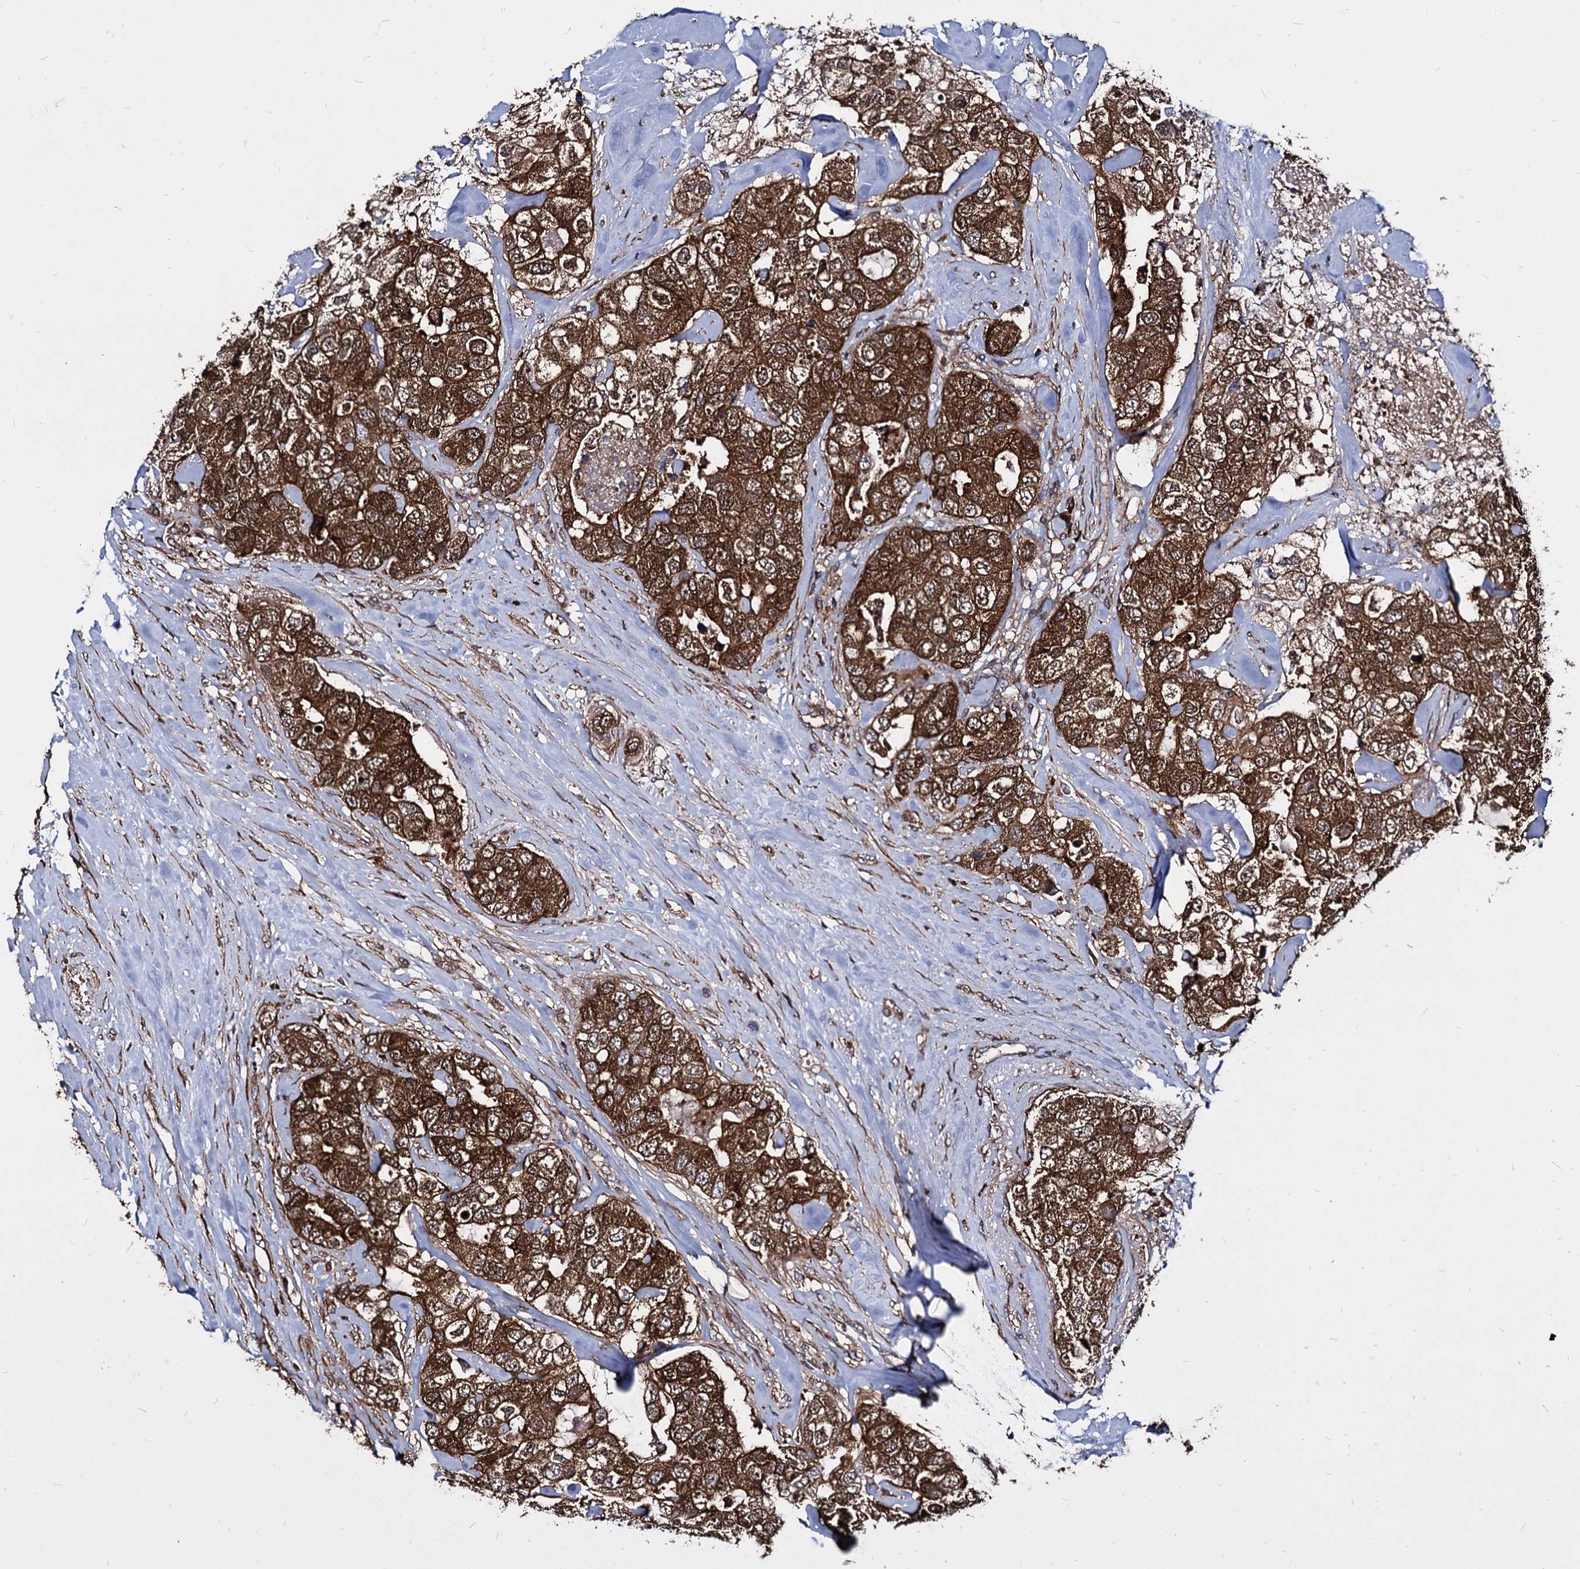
{"staining": {"intensity": "strong", "quantity": ">75%", "location": "cytoplasmic/membranous"}, "tissue": "breast cancer", "cell_type": "Tumor cells", "image_type": "cancer", "snomed": [{"axis": "morphology", "description": "Duct carcinoma"}, {"axis": "topography", "description": "Breast"}], "caption": "Immunohistochemistry image of neoplastic tissue: human breast intraductal carcinoma stained using IHC exhibits high levels of strong protein expression localized specifically in the cytoplasmic/membranous of tumor cells, appearing as a cytoplasmic/membranous brown color.", "gene": "NME1", "patient": {"sex": "female", "age": 62}}